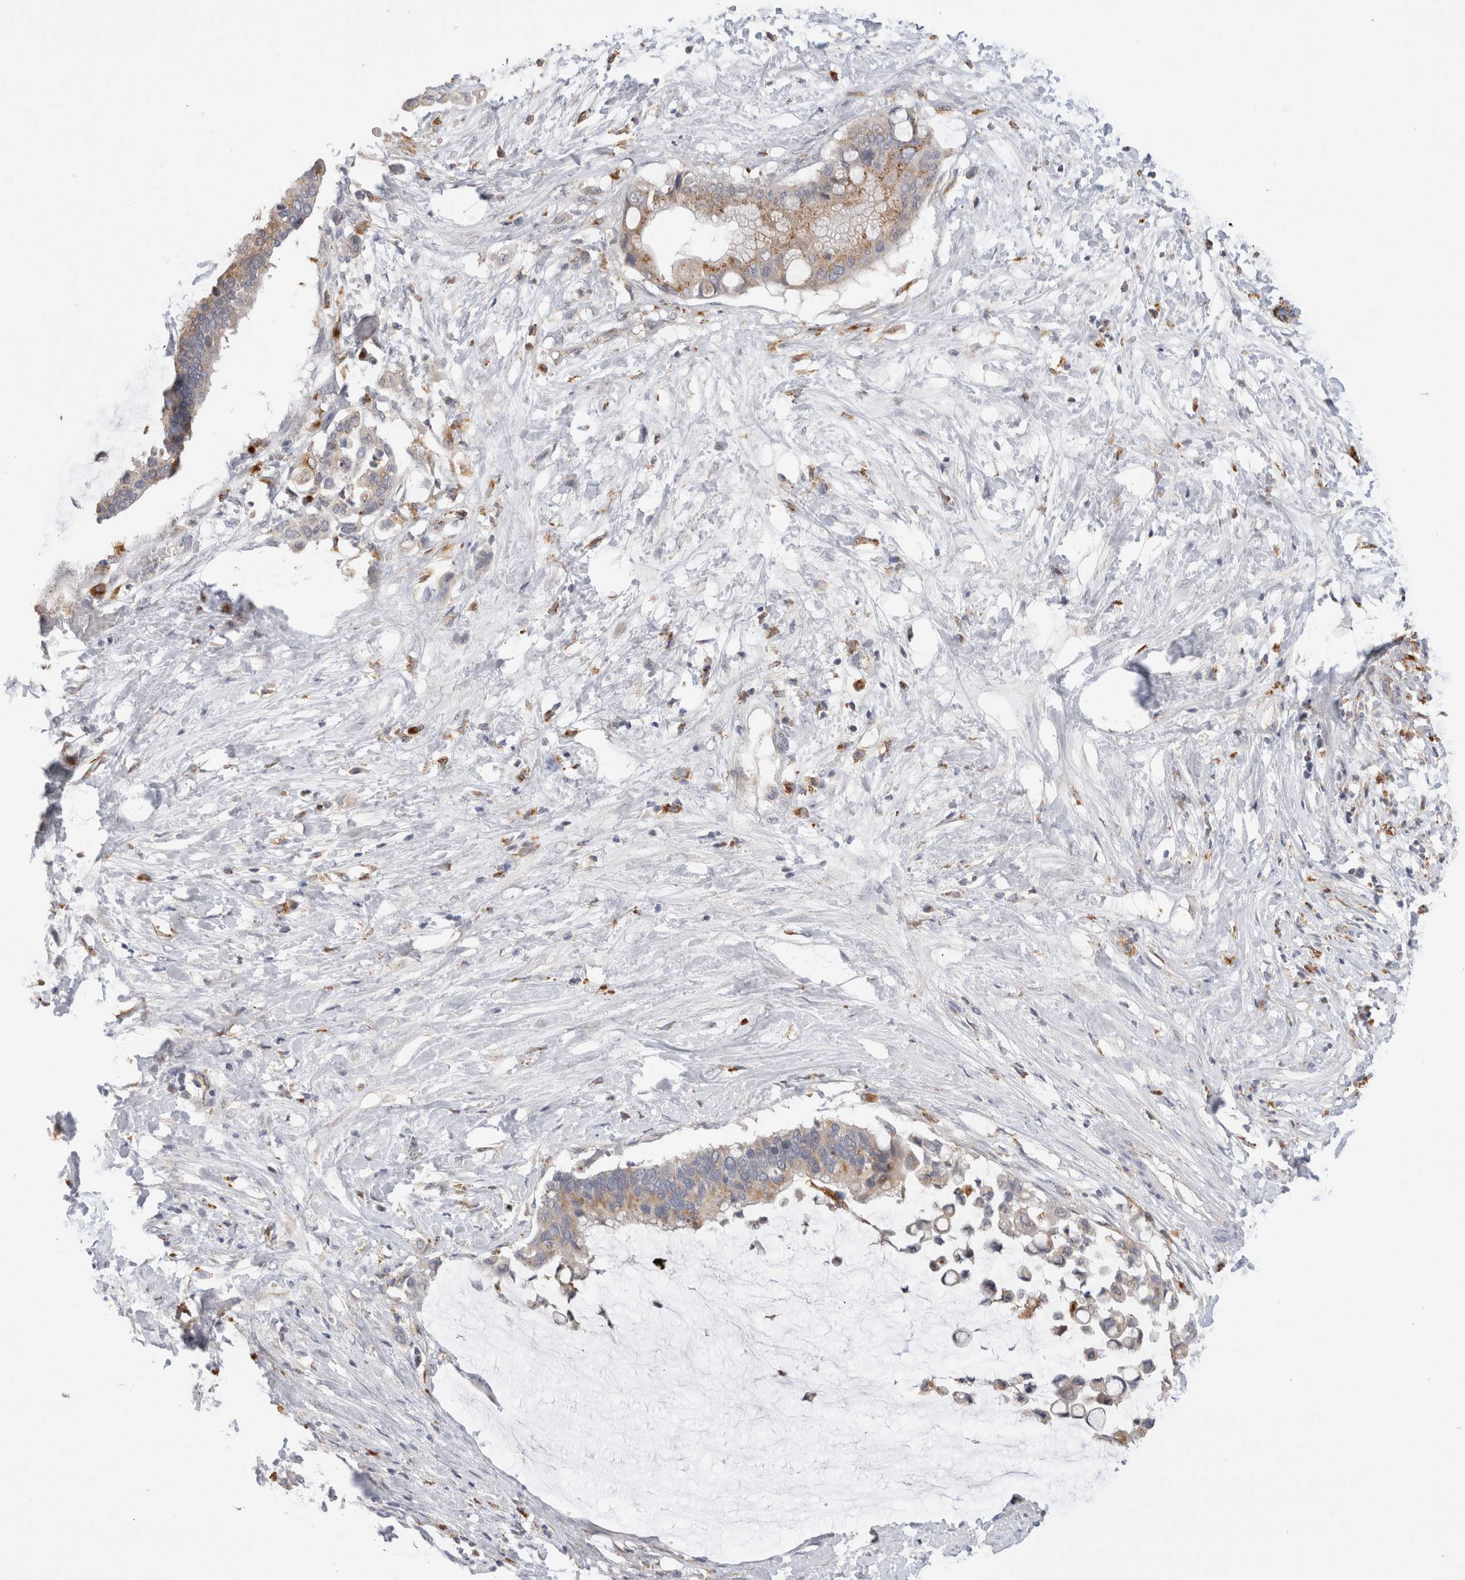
{"staining": {"intensity": "moderate", "quantity": "25%-75%", "location": "cytoplasmic/membranous"}, "tissue": "pancreatic cancer", "cell_type": "Tumor cells", "image_type": "cancer", "snomed": [{"axis": "morphology", "description": "Adenocarcinoma, NOS"}, {"axis": "topography", "description": "Pancreas"}], "caption": "Immunohistochemistry (IHC) image of human pancreatic cancer stained for a protein (brown), which reveals medium levels of moderate cytoplasmic/membranous staining in about 25%-75% of tumor cells.", "gene": "GNS", "patient": {"sex": "male", "age": 41}}